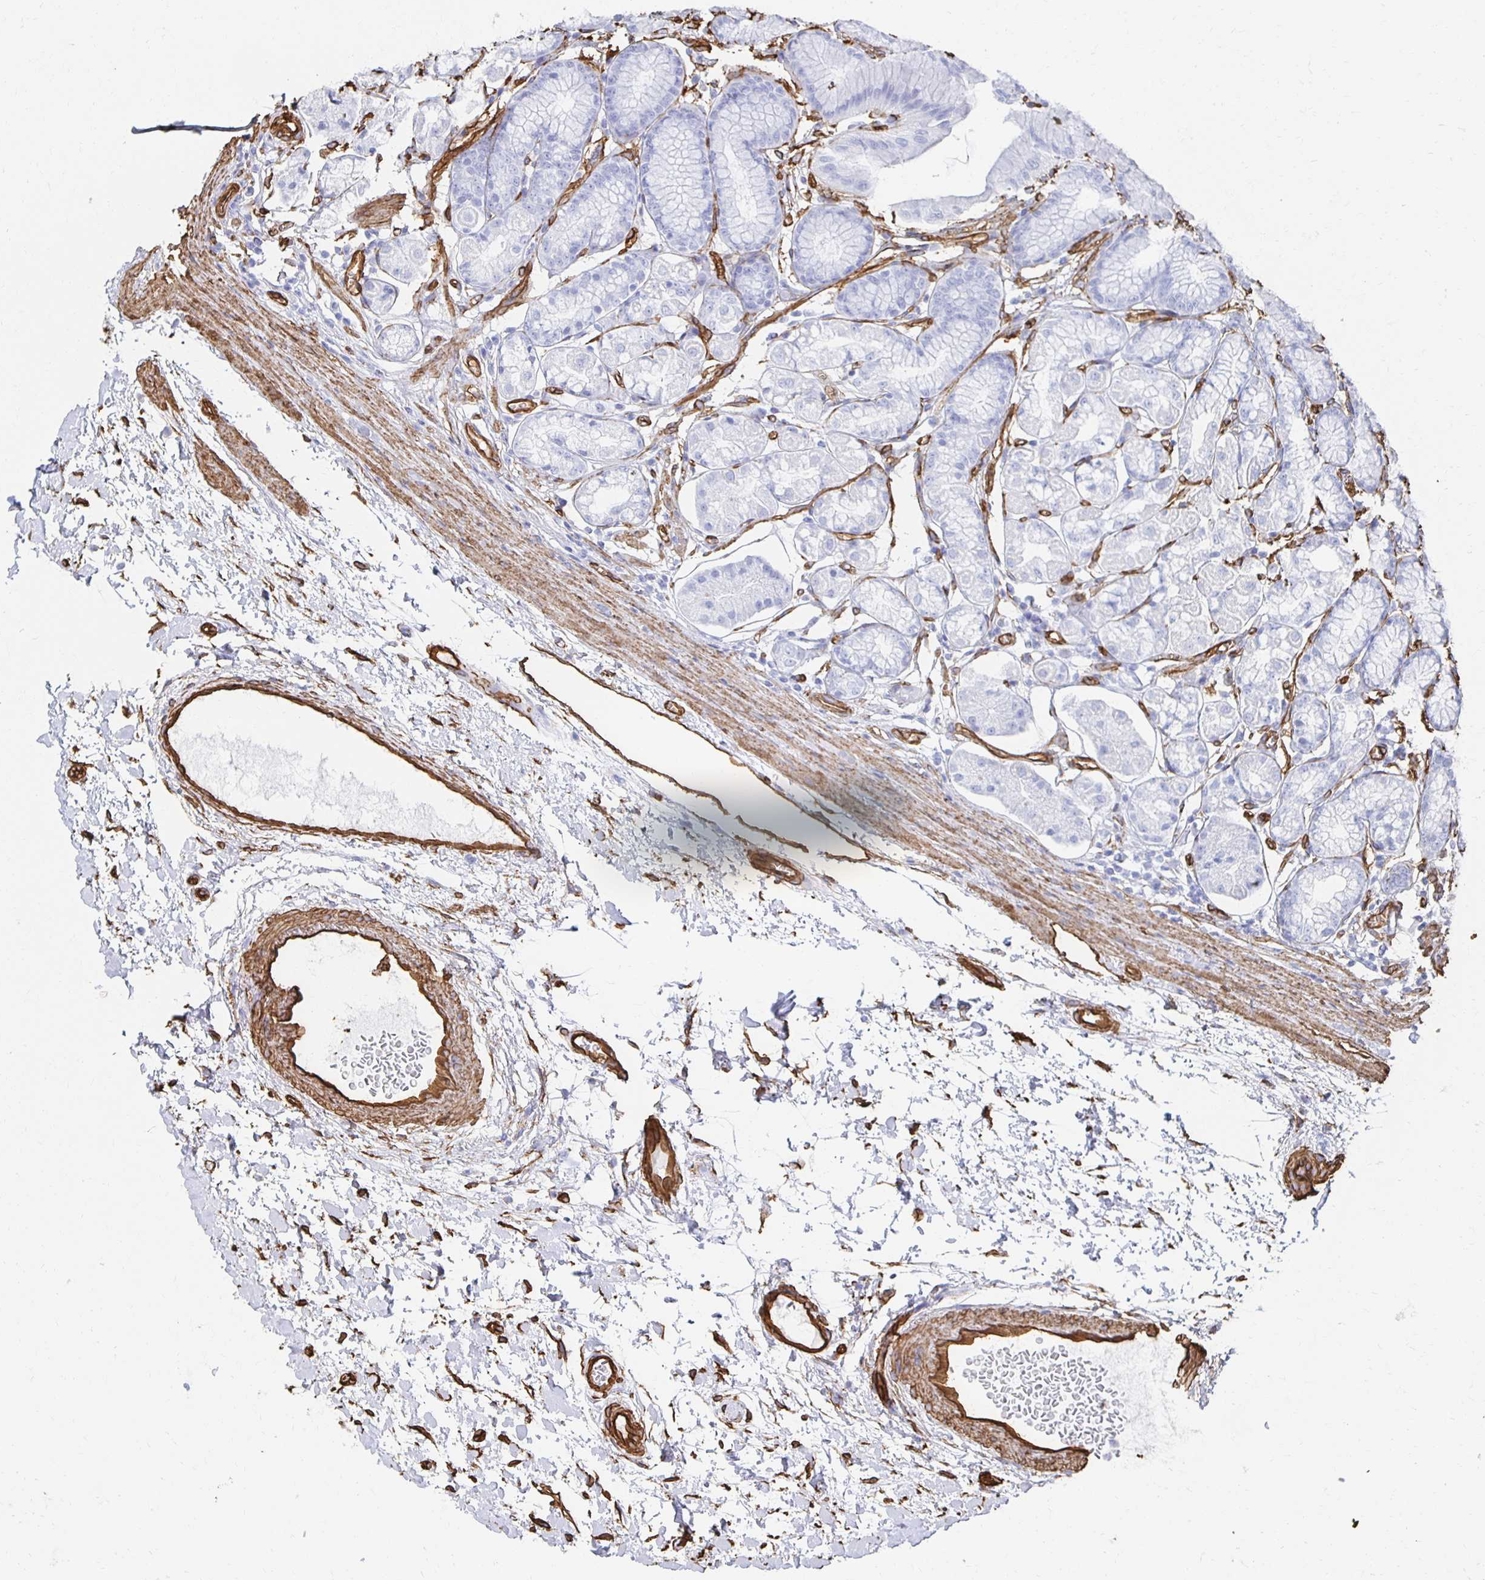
{"staining": {"intensity": "negative", "quantity": "none", "location": "none"}, "tissue": "stomach", "cell_type": "Glandular cells", "image_type": "normal", "snomed": [{"axis": "morphology", "description": "Normal tissue, NOS"}, {"axis": "topography", "description": "Stomach"}, {"axis": "topography", "description": "Stomach, lower"}], "caption": "The photomicrograph reveals no staining of glandular cells in unremarkable stomach. Brightfield microscopy of IHC stained with DAB (3,3'-diaminobenzidine) (brown) and hematoxylin (blue), captured at high magnification.", "gene": "VIPR2", "patient": {"sex": "male", "age": 76}}